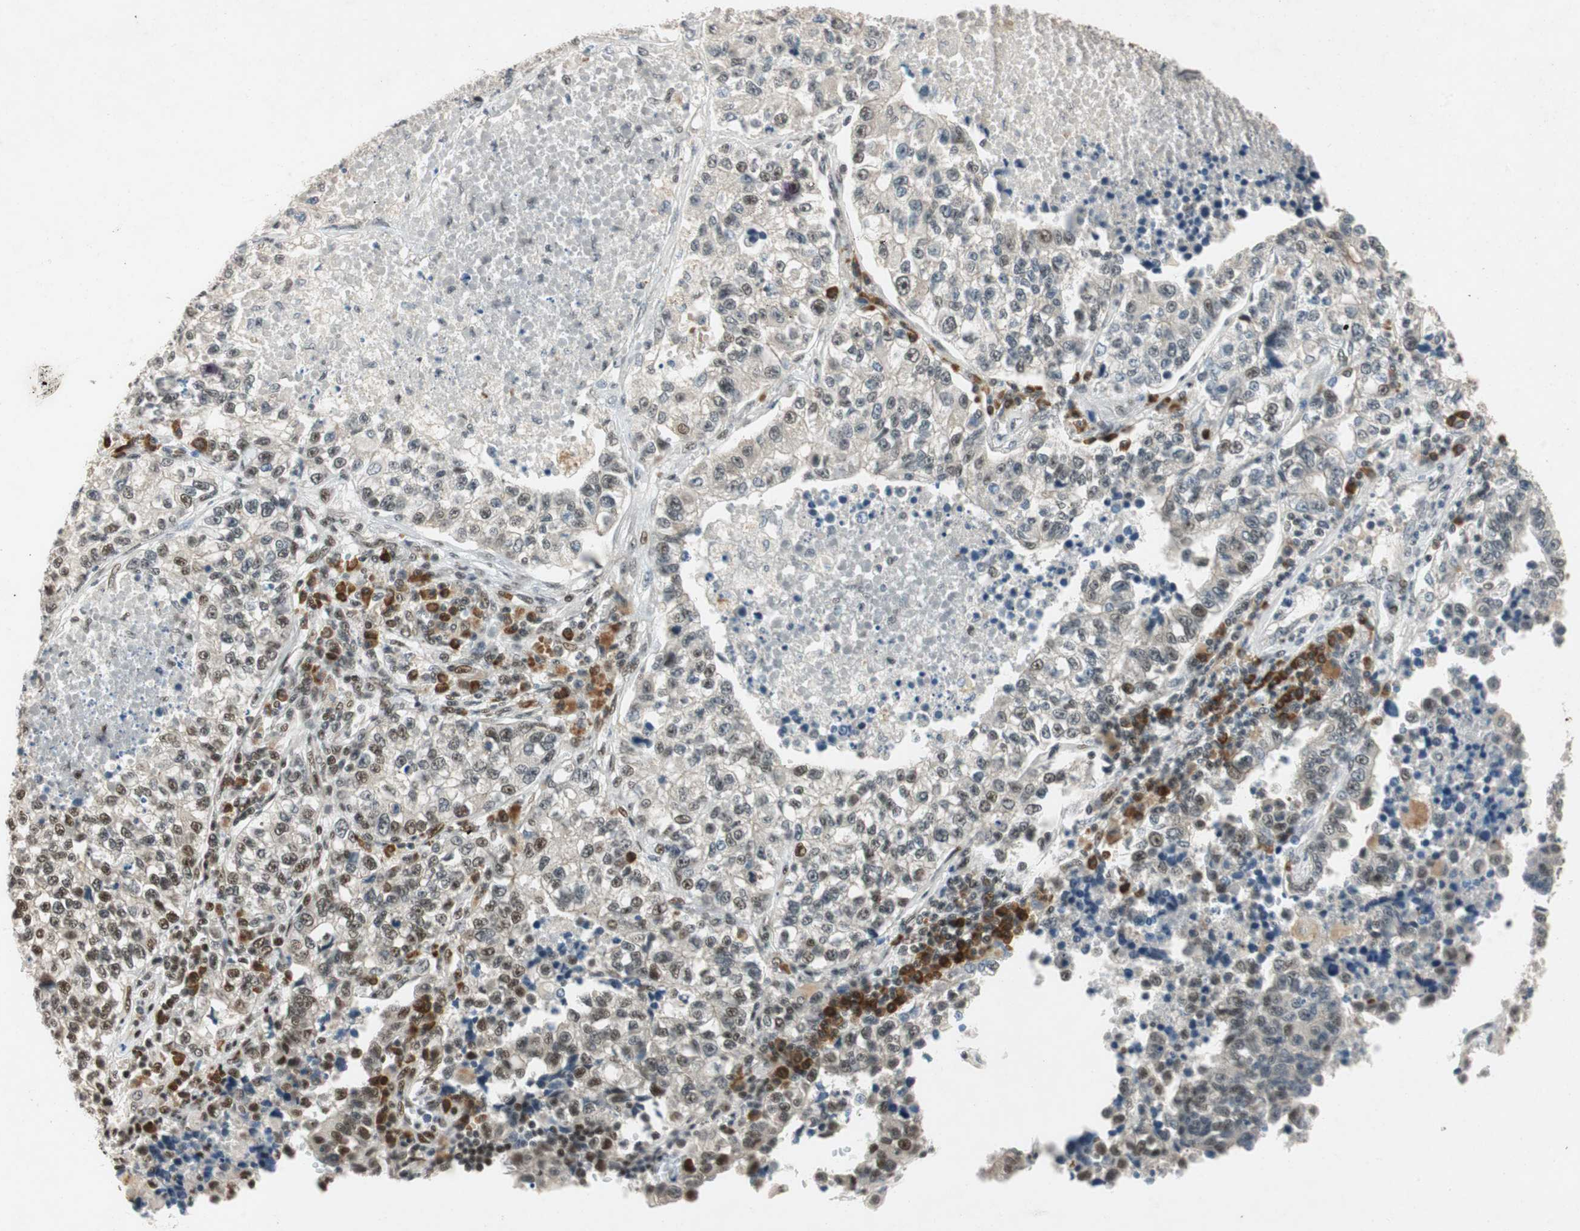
{"staining": {"intensity": "weak", "quantity": "<25%", "location": "nuclear"}, "tissue": "lung cancer", "cell_type": "Tumor cells", "image_type": "cancer", "snomed": [{"axis": "morphology", "description": "Adenocarcinoma, NOS"}, {"axis": "topography", "description": "Lung"}], "caption": "This is an immunohistochemistry photomicrograph of human lung cancer. There is no expression in tumor cells.", "gene": "NCBP3", "patient": {"sex": "male", "age": 49}}